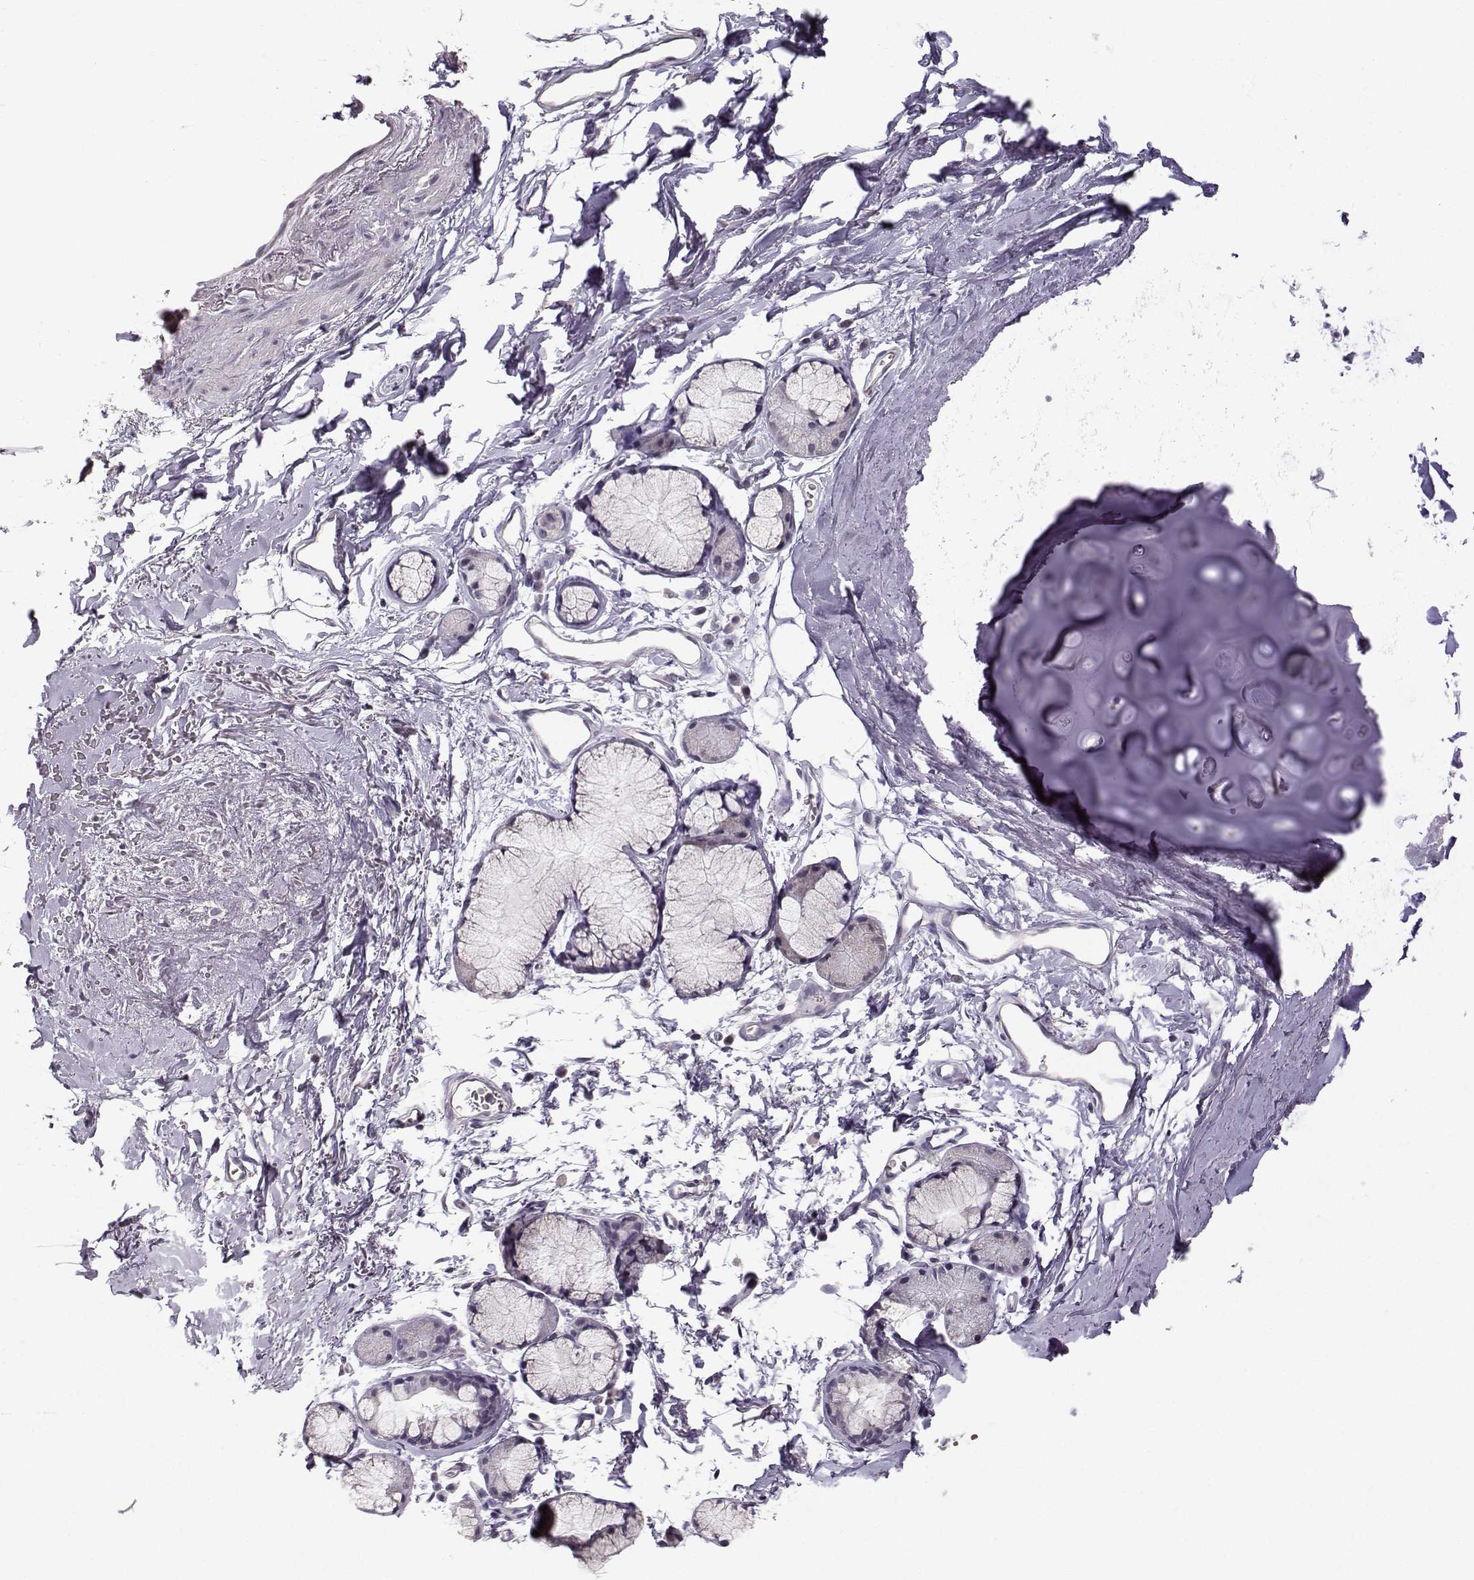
{"staining": {"intensity": "negative", "quantity": "none", "location": "none"}, "tissue": "soft tissue", "cell_type": "Chondrocytes", "image_type": "normal", "snomed": [{"axis": "morphology", "description": "Normal tissue, NOS"}, {"axis": "topography", "description": "Cartilage tissue"}, {"axis": "topography", "description": "Bronchus"}], "caption": "Immunohistochemistry photomicrograph of benign human soft tissue stained for a protein (brown), which displays no expression in chondrocytes.", "gene": "TSPYL5", "patient": {"sex": "female", "age": 79}}